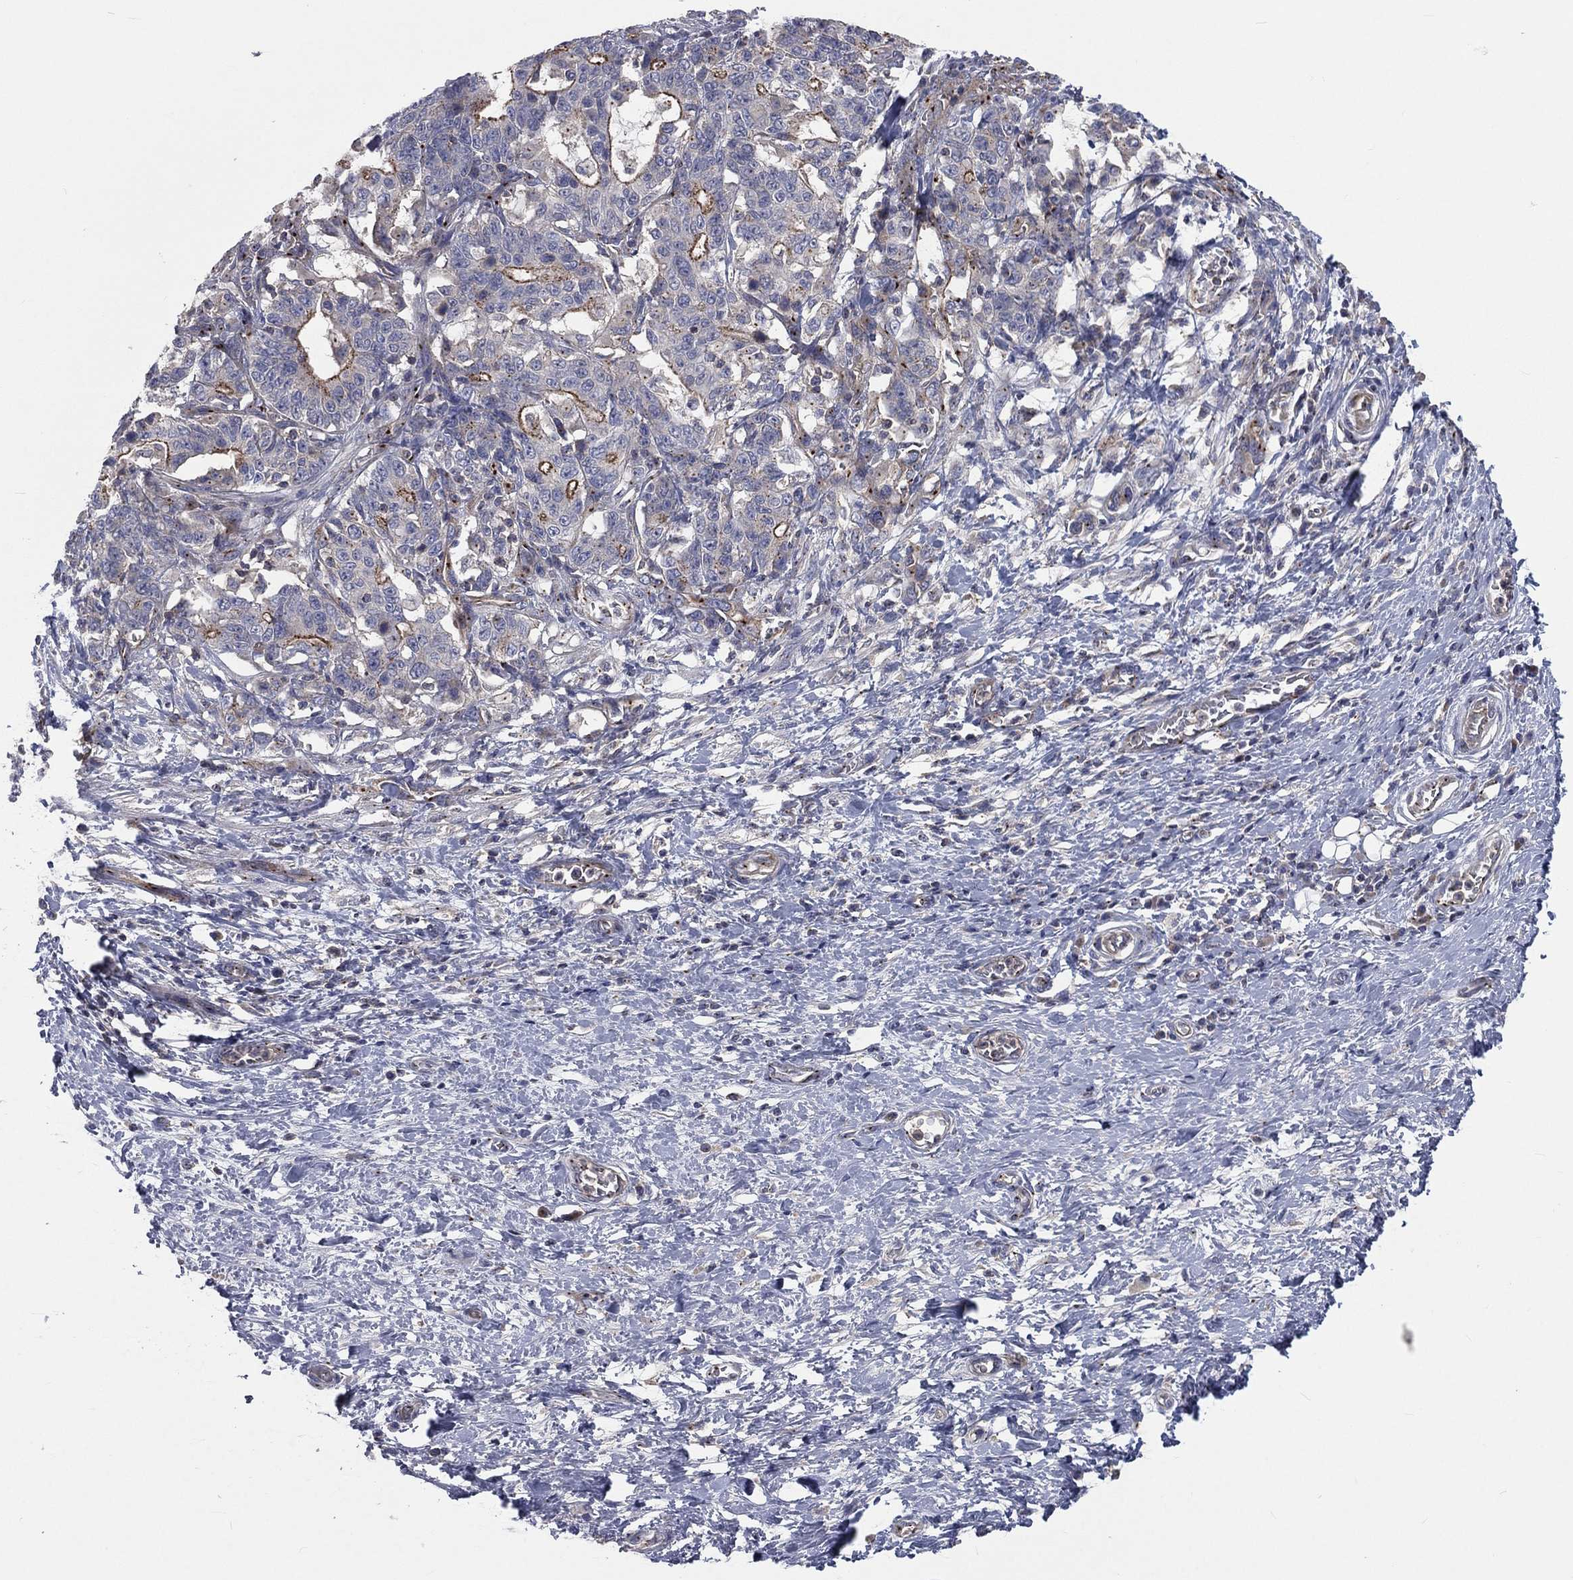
{"staining": {"intensity": "moderate", "quantity": "<25%", "location": "cytoplasmic/membranous"}, "tissue": "stomach cancer", "cell_type": "Tumor cells", "image_type": "cancer", "snomed": [{"axis": "morphology", "description": "Normal tissue, NOS"}, {"axis": "morphology", "description": "Adenocarcinoma, NOS"}, {"axis": "topography", "description": "Stomach"}], "caption": "The immunohistochemical stain labels moderate cytoplasmic/membranous positivity in tumor cells of stomach adenocarcinoma tissue.", "gene": "CROCC", "patient": {"sex": "female", "age": 64}}